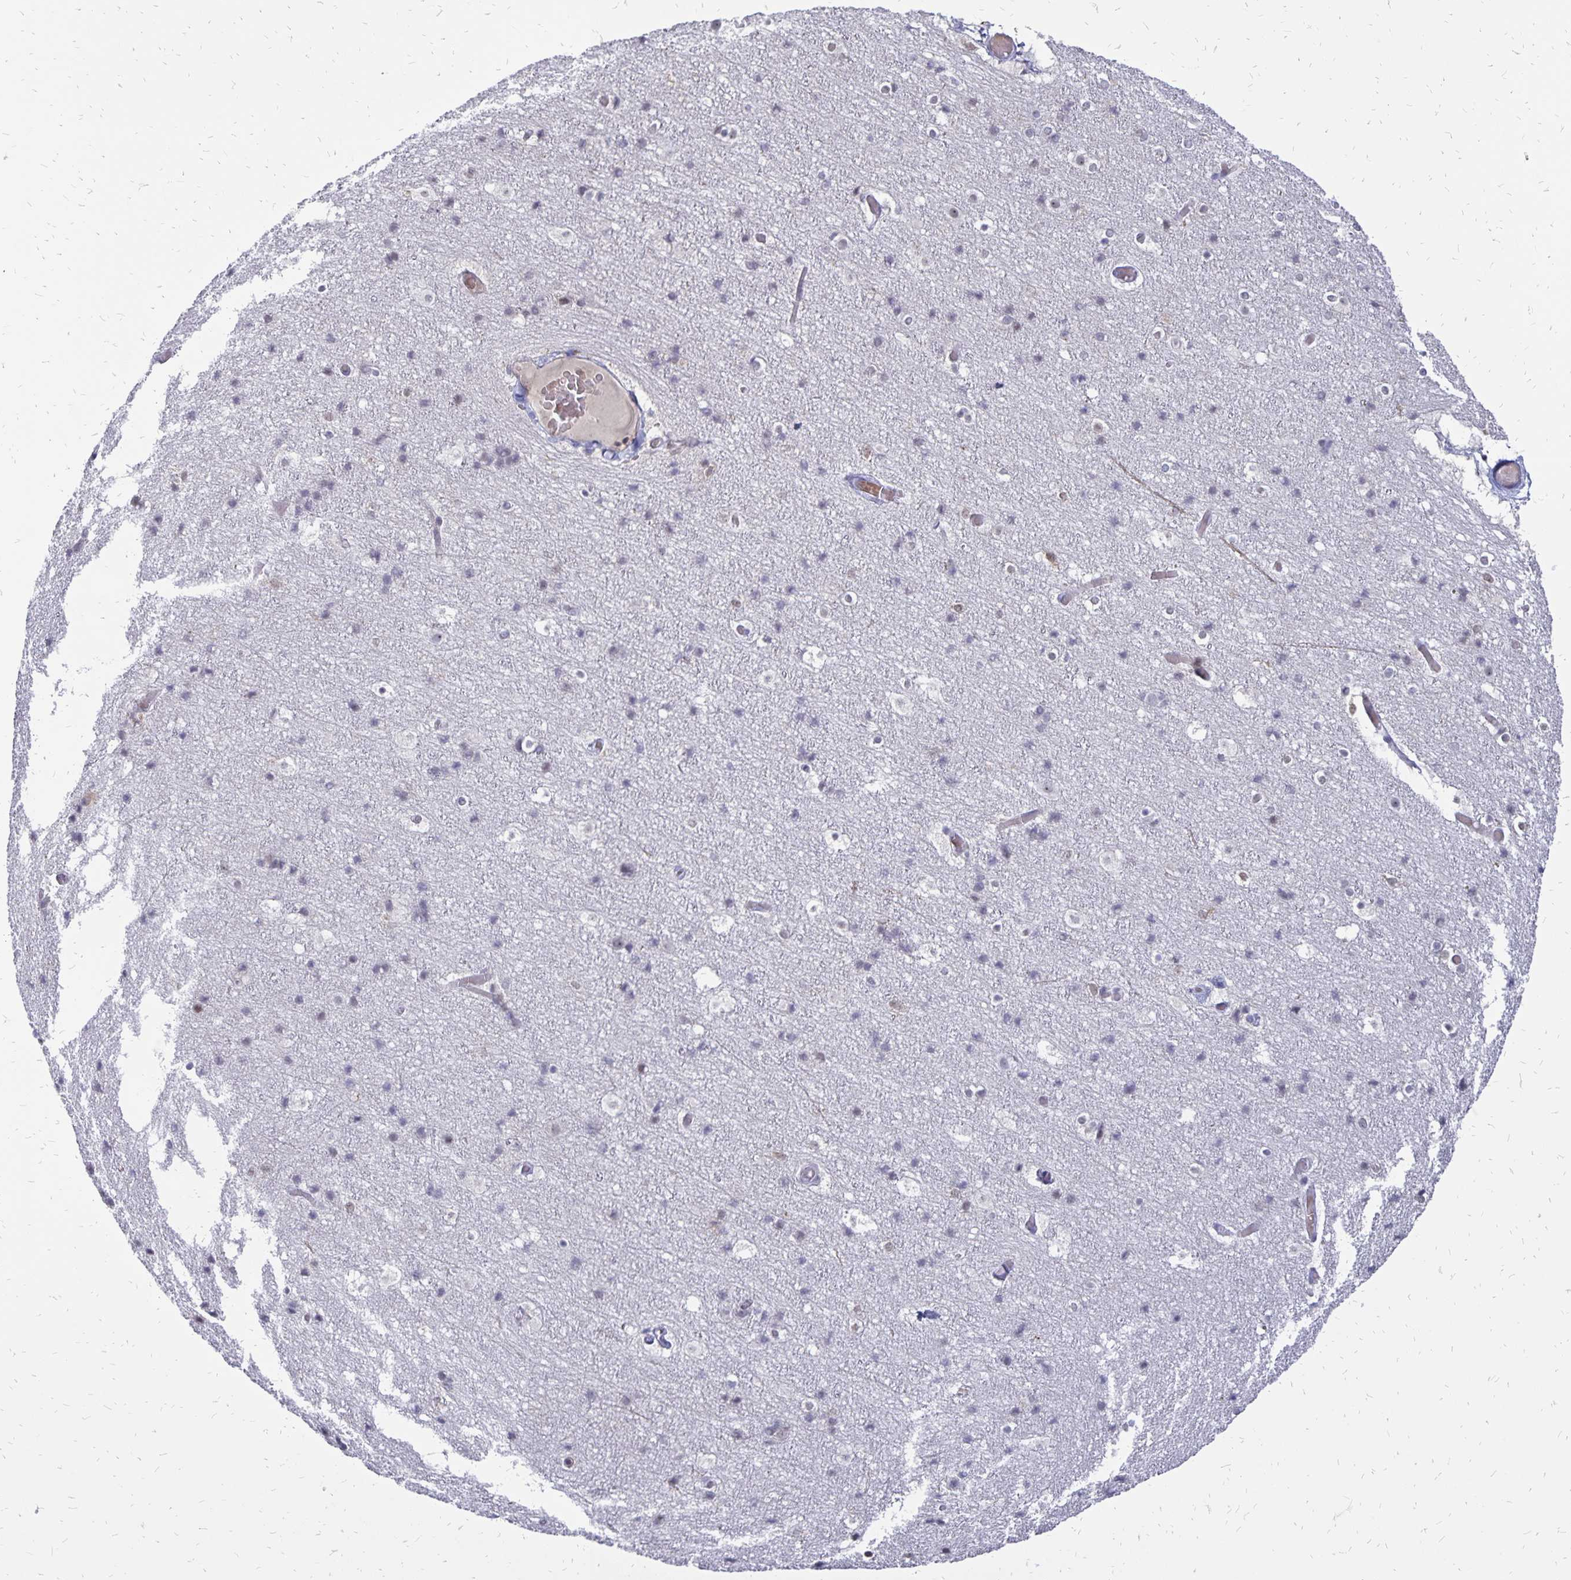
{"staining": {"intensity": "negative", "quantity": "none", "location": "none"}, "tissue": "cerebral cortex", "cell_type": "Endothelial cells", "image_type": "normal", "snomed": [{"axis": "morphology", "description": "Normal tissue, NOS"}, {"axis": "topography", "description": "Cerebral cortex"}], "caption": "DAB (3,3'-diaminobenzidine) immunohistochemical staining of unremarkable human cerebral cortex exhibits no significant expression in endothelial cells. (DAB immunohistochemistry (IHC), high magnification).", "gene": "DCK", "patient": {"sex": "female", "age": 52}}